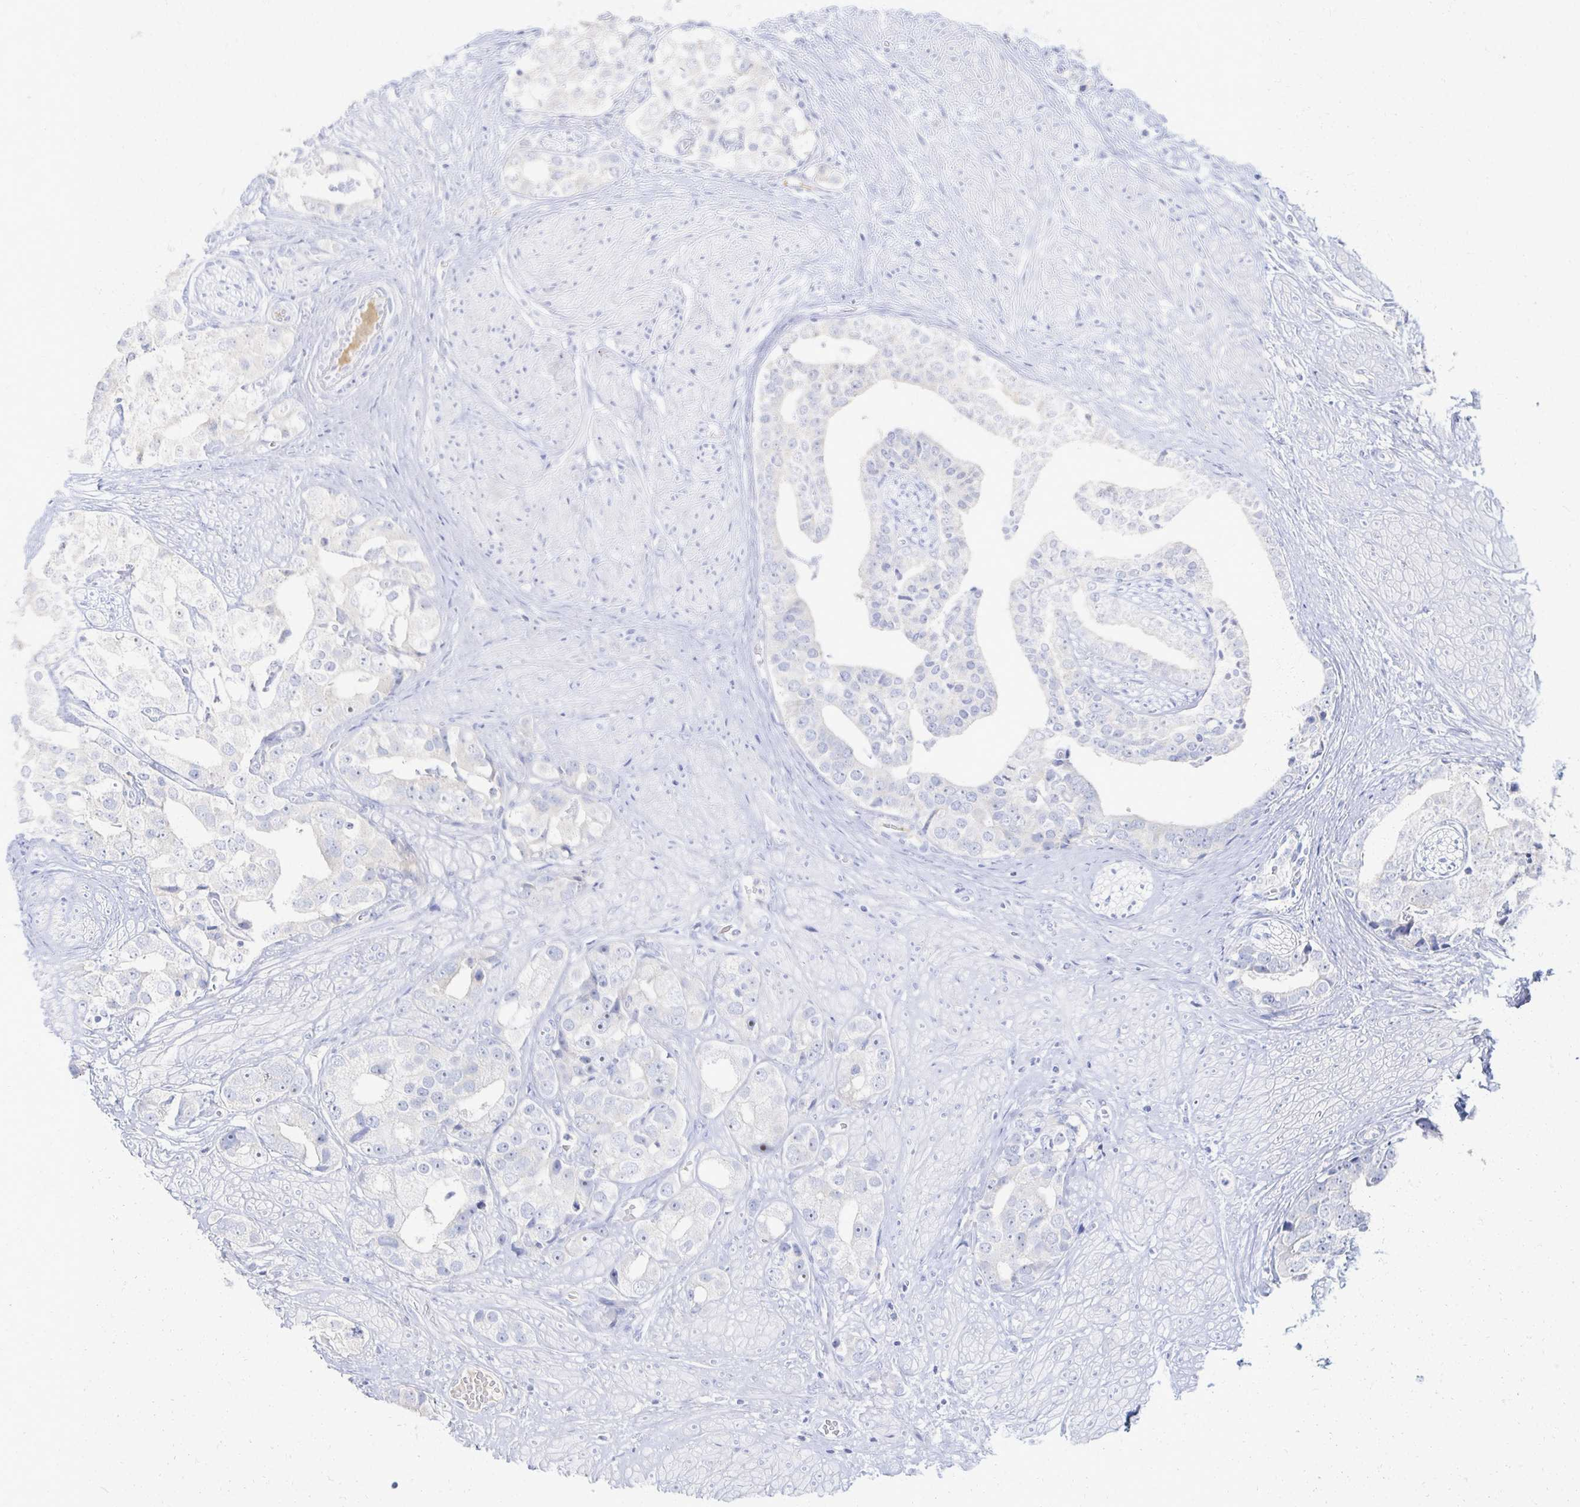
{"staining": {"intensity": "negative", "quantity": "none", "location": "none"}, "tissue": "prostate cancer", "cell_type": "Tumor cells", "image_type": "cancer", "snomed": [{"axis": "morphology", "description": "Adenocarcinoma, High grade"}, {"axis": "topography", "description": "Prostate"}], "caption": "IHC photomicrograph of neoplastic tissue: human prostate cancer (adenocarcinoma (high-grade)) stained with DAB (3,3'-diaminobenzidine) shows no significant protein staining in tumor cells. Nuclei are stained in blue.", "gene": "PRR20A", "patient": {"sex": "male", "age": 71}}